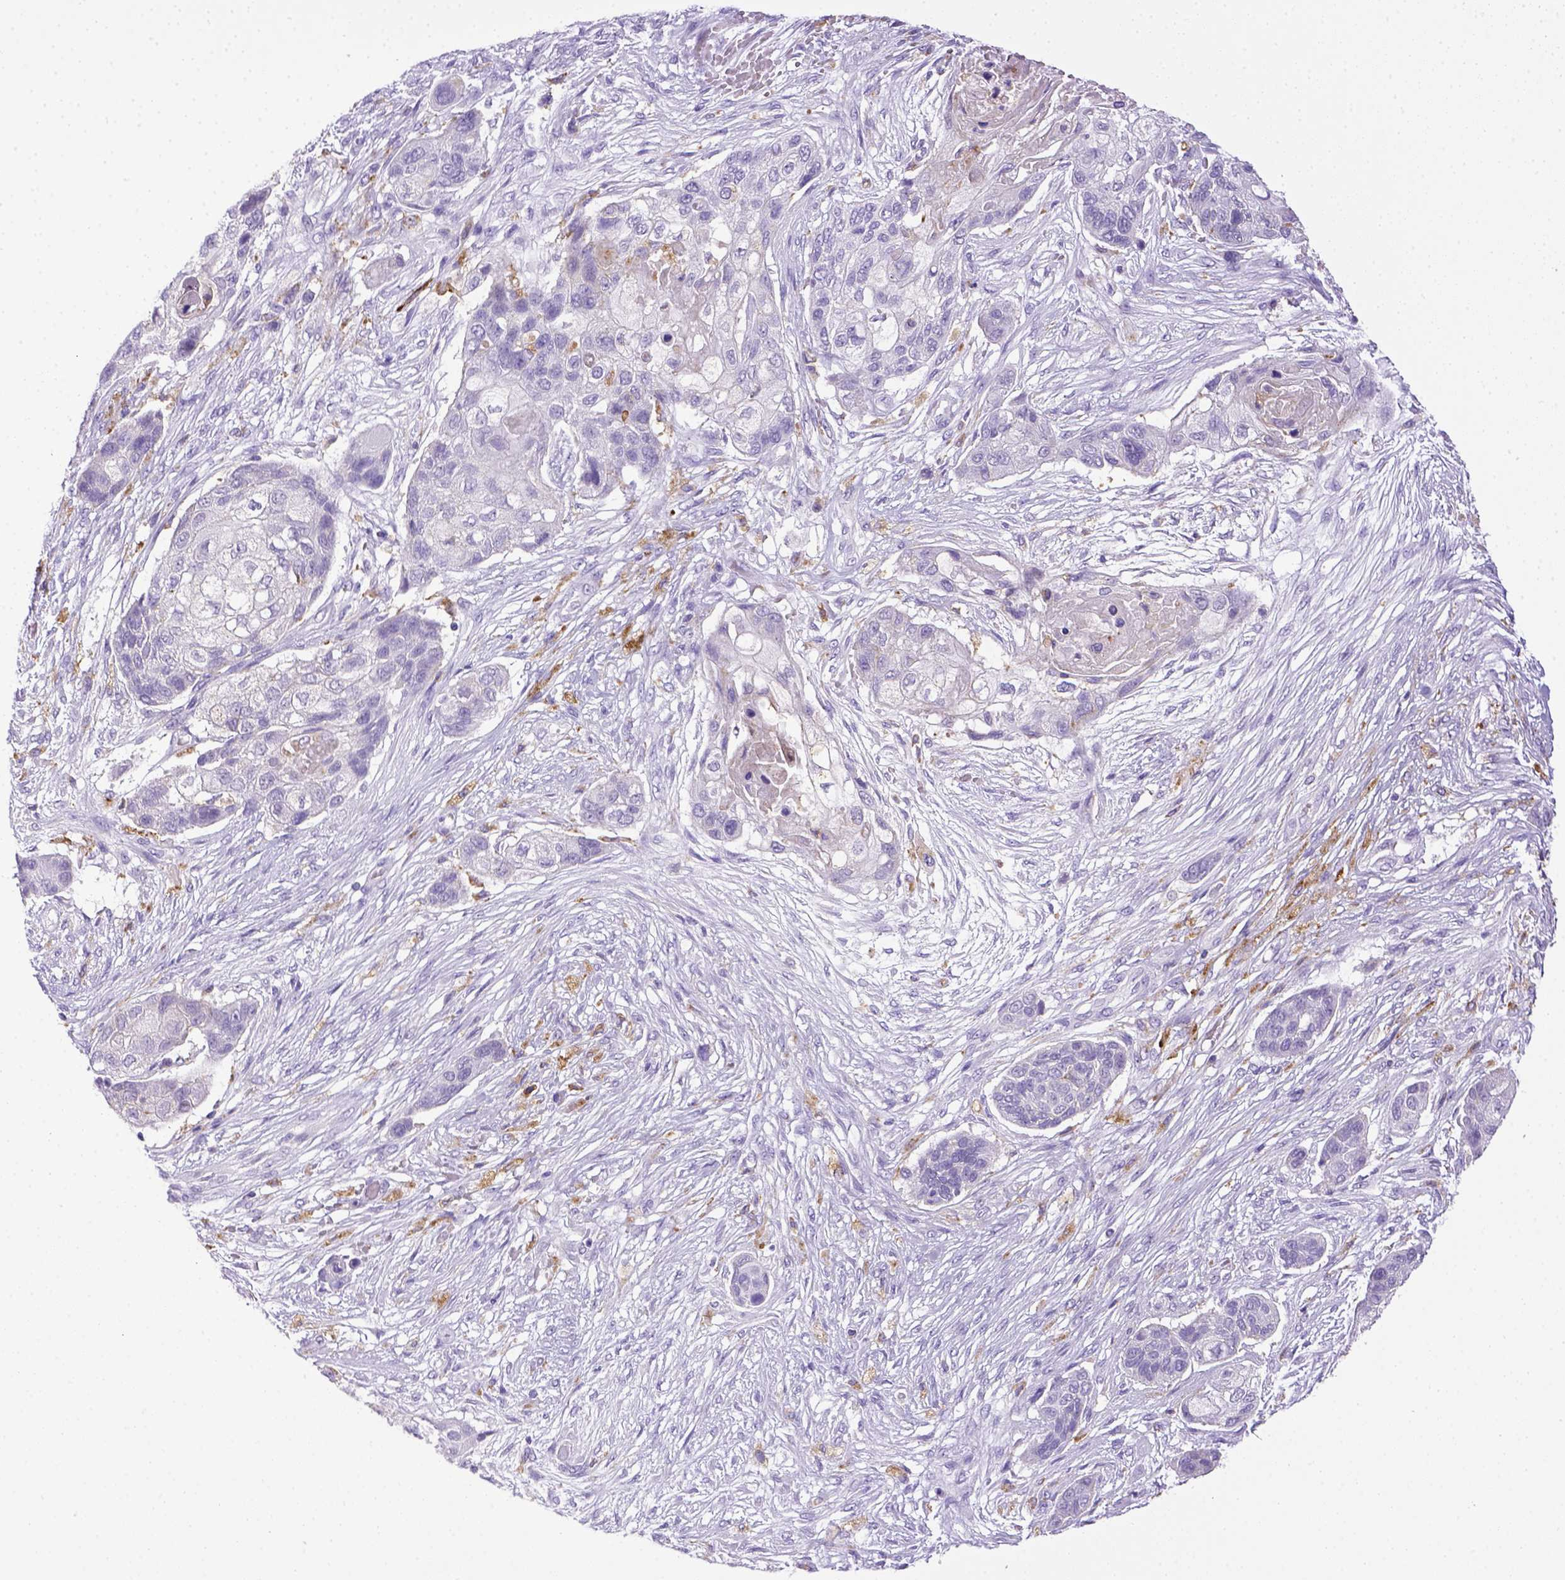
{"staining": {"intensity": "negative", "quantity": "none", "location": "none"}, "tissue": "lung cancer", "cell_type": "Tumor cells", "image_type": "cancer", "snomed": [{"axis": "morphology", "description": "Squamous cell carcinoma, NOS"}, {"axis": "topography", "description": "Lung"}], "caption": "This is an IHC image of human lung cancer. There is no staining in tumor cells.", "gene": "CD68", "patient": {"sex": "male", "age": 69}}